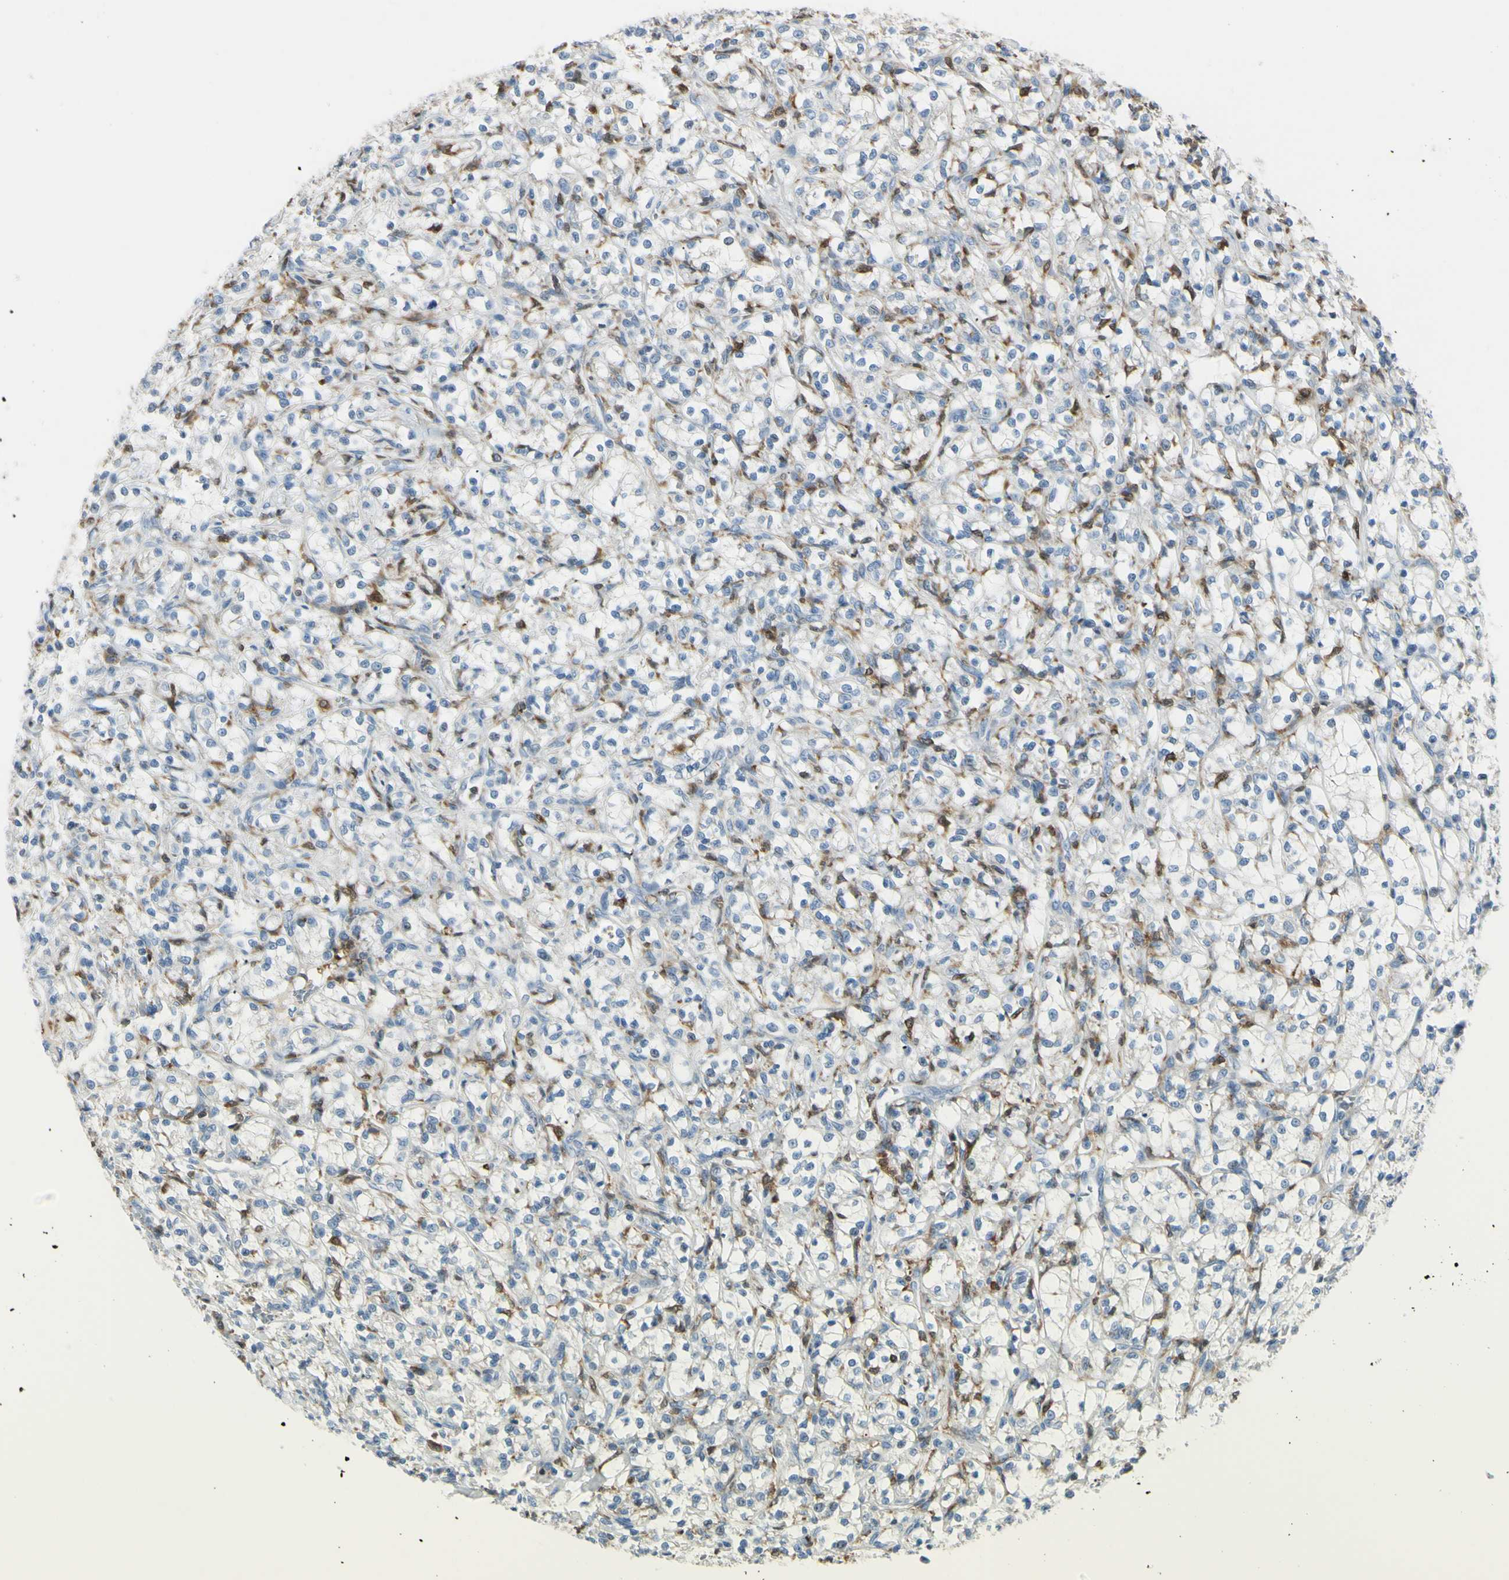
{"staining": {"intensity": "negative", "quantity": "none", "location": "none"}, "tissue": "renal cancer", "cell_type": "Tumor cells", "image_type": "cancer", "snomed": [{"axis": "morphology", "description": "Adenocarcinoma, NOS"}, {"axis": "topography", "description": "Kidney"}], "caption": "A photomicrograph of adenocarcinoma (renal) stained for a protein displays no brown staining in tumor cells.", "gene": "CYRIB", "patient": {"sex": "female", "age": 69}}